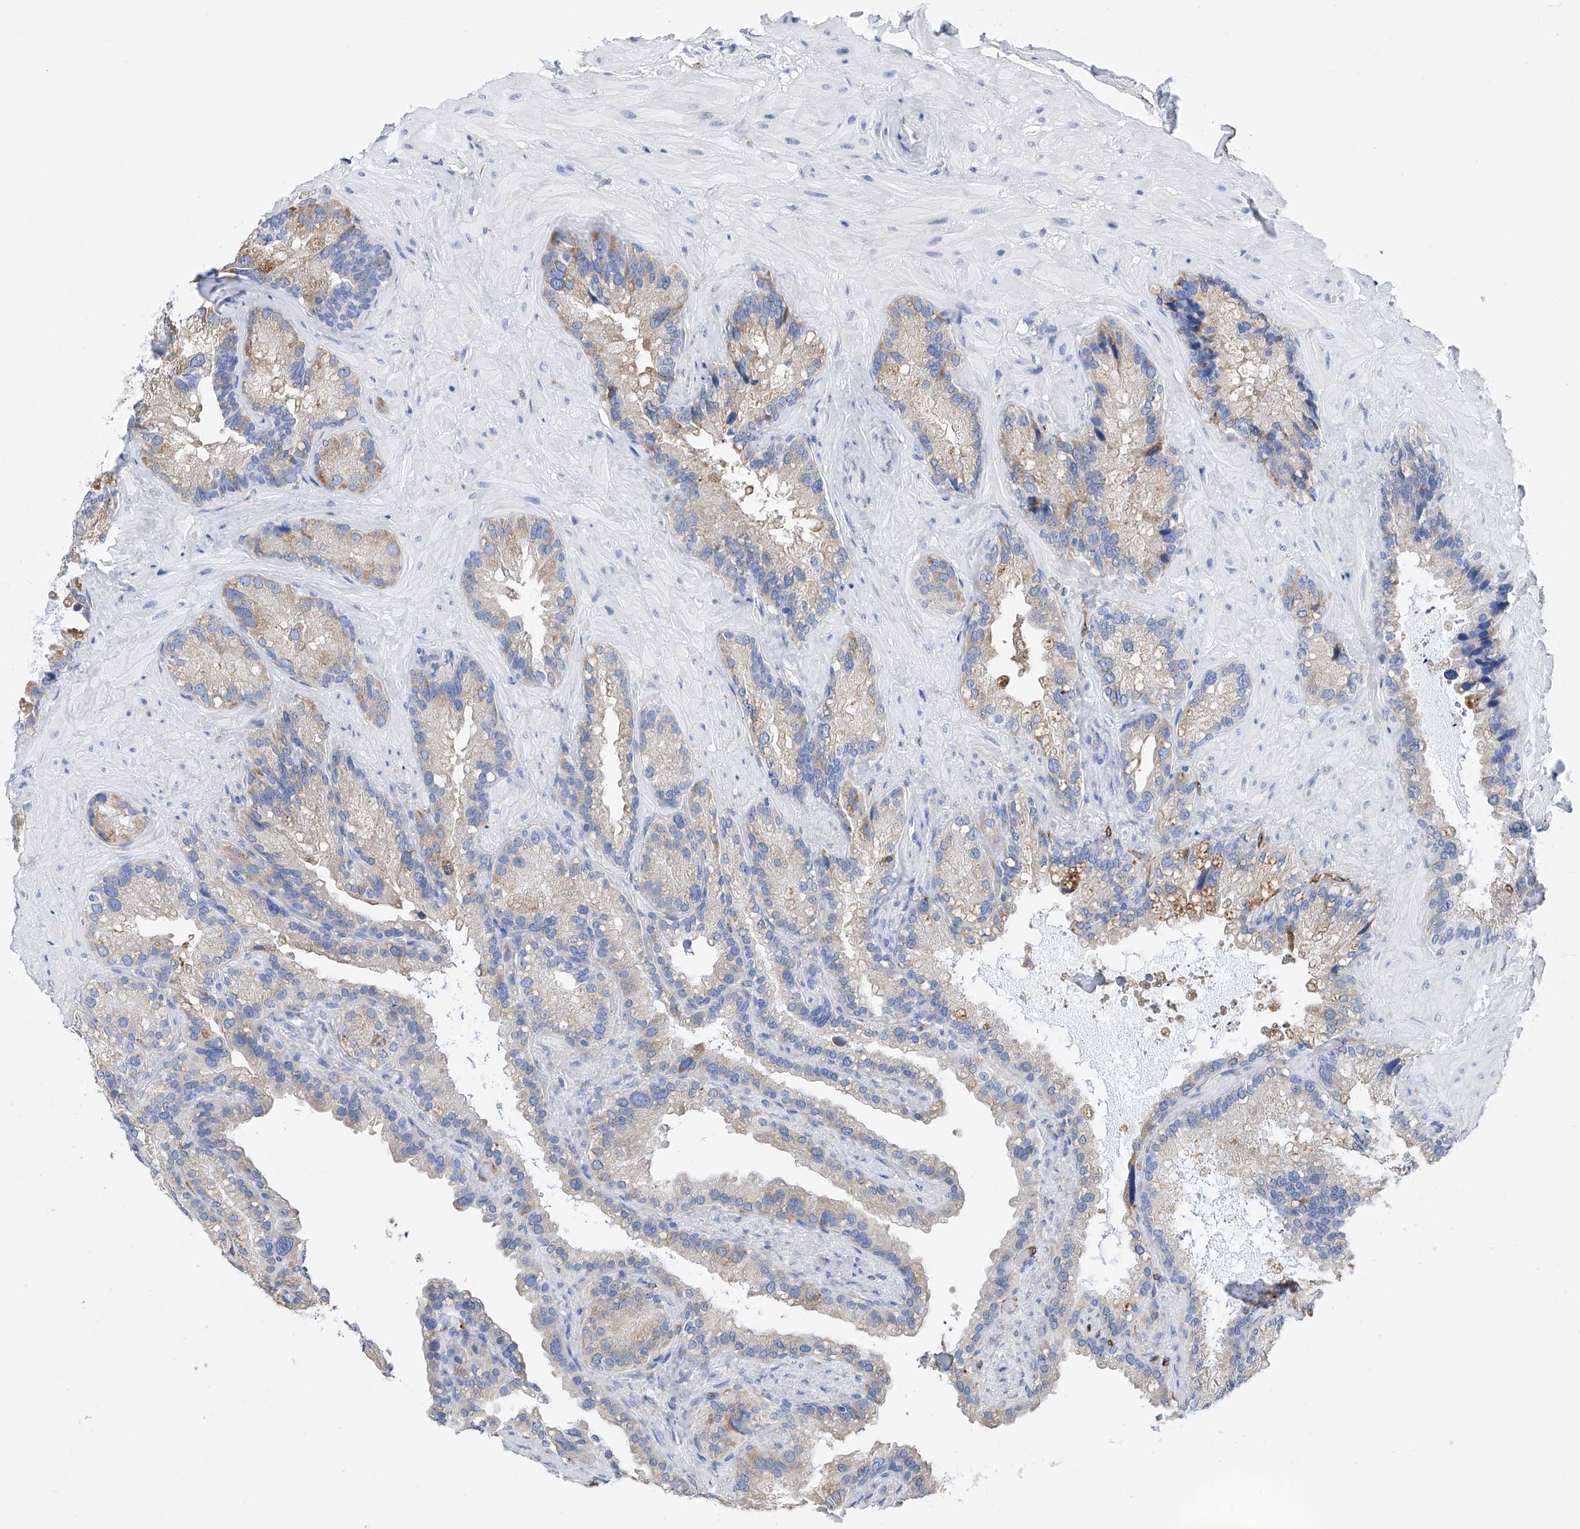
{"staining": {"intensity": "weak", "quantity": "25%-75%", "location": "cytoplasmic/membranous"}, "tissue": "seminal vesicle", "cell_type": "Glandular cells", "image_type": "normal", "snomed": [{"axis": "morphology", "description": "Normal tissue, NOS"}, {"axis": "topography", "description": "Prostate"}, {"axis": "topography", "description": "Seminal veicle"}], "caption": "Glandular cells display low levels of weak cytoplasmic/membranous staining in approximately 25%-75% of cells in benign human seminal vesicle.", "gene": "PDIA5", "patient": {"sex": "male", "age": 68}}